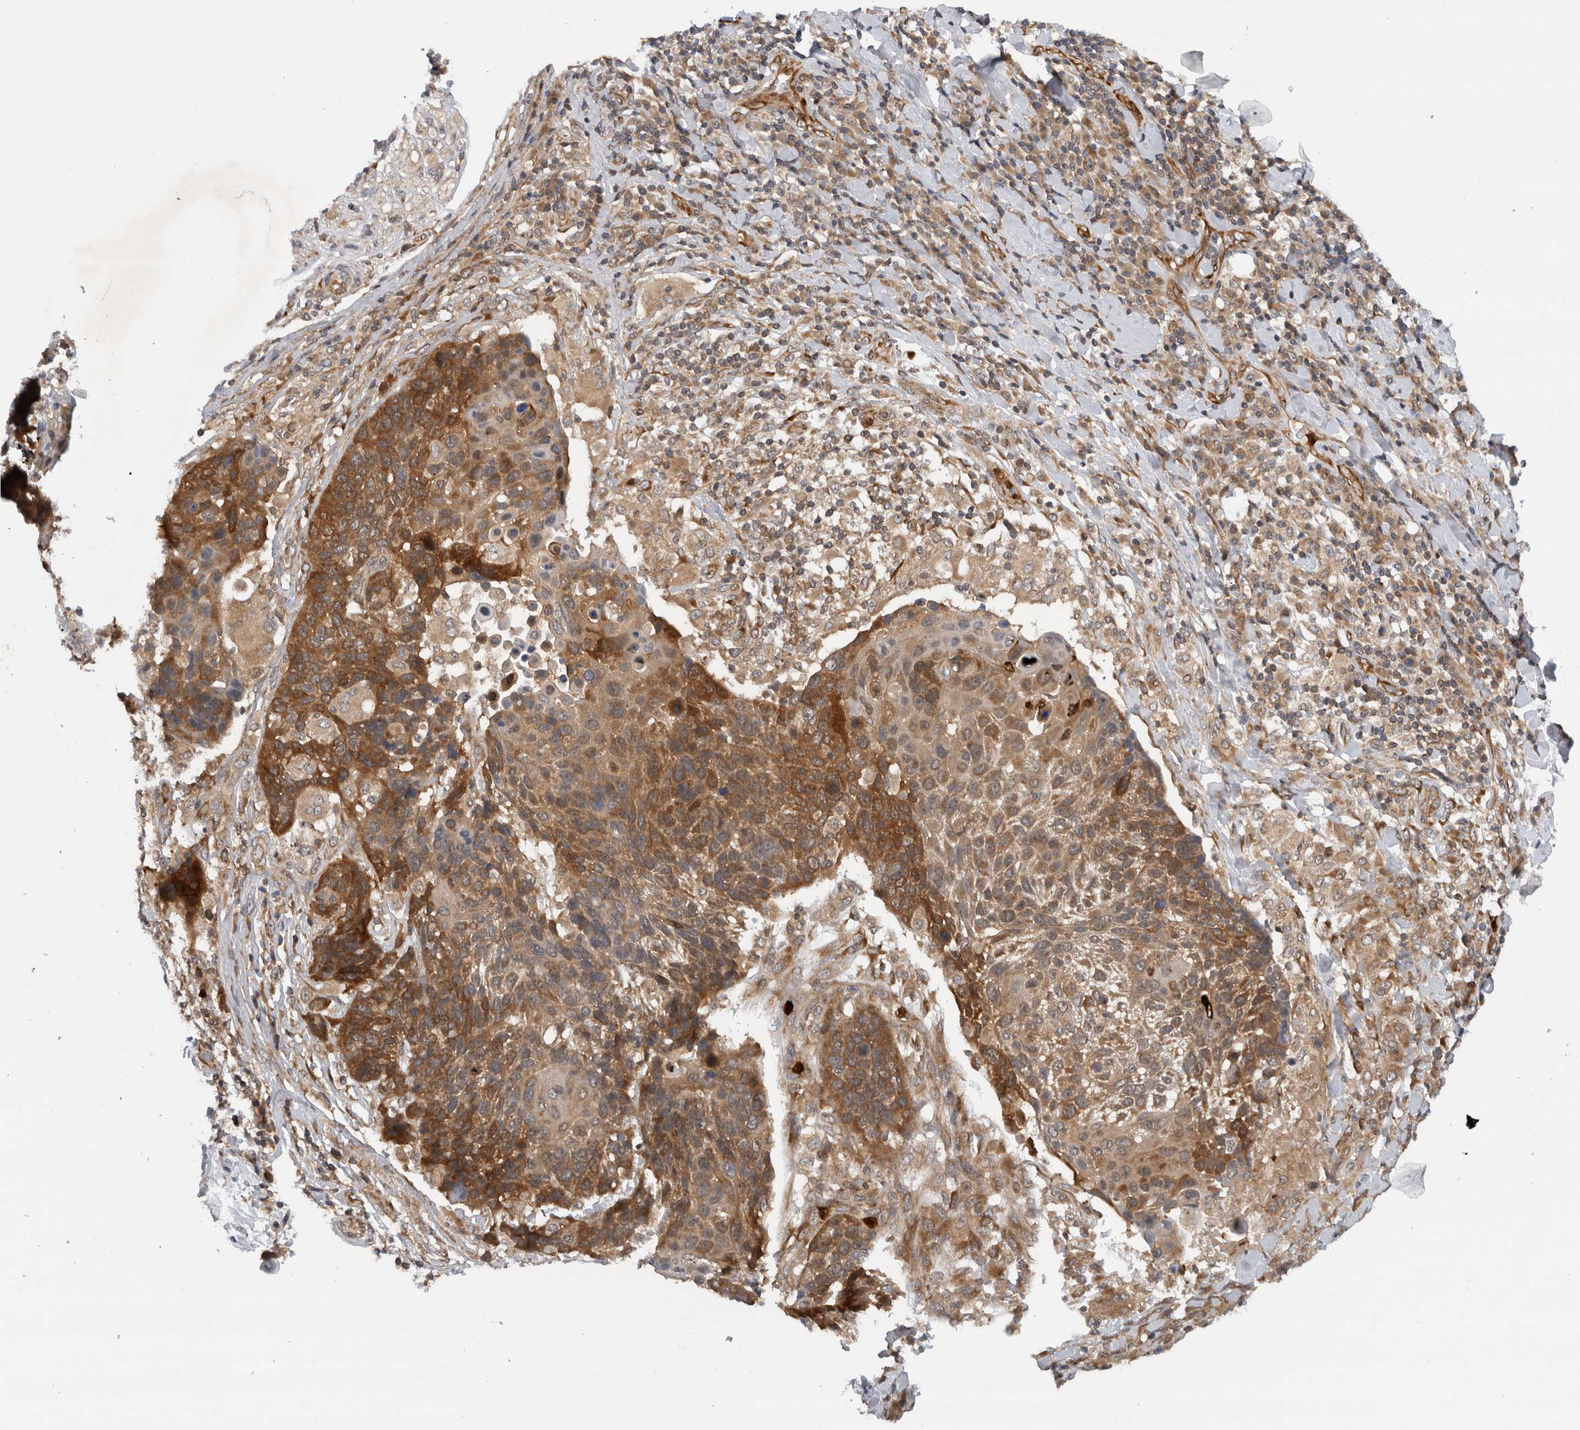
{"staining": {"intensity": "moderate", "quantity": ">75%", "location": "cytoplasmic/membranous"}, "tissue": "lung cancer", "cell_type": "Tumor cells", "image_type": "cancer", "snomed": [{"axis": "morphology", "description": "Squamous cell carcinoma, NOS"}, {"axis": "topography", "description": "Lung"}], "caption": "Immunohistochemical staining of human lung cancer shows medium levels of moderate cytoplasmic/membranous expression in approximately >75% of tumor cells.", "gene": "PDCD2", "patient": {"sex": "male", "age": 66}}